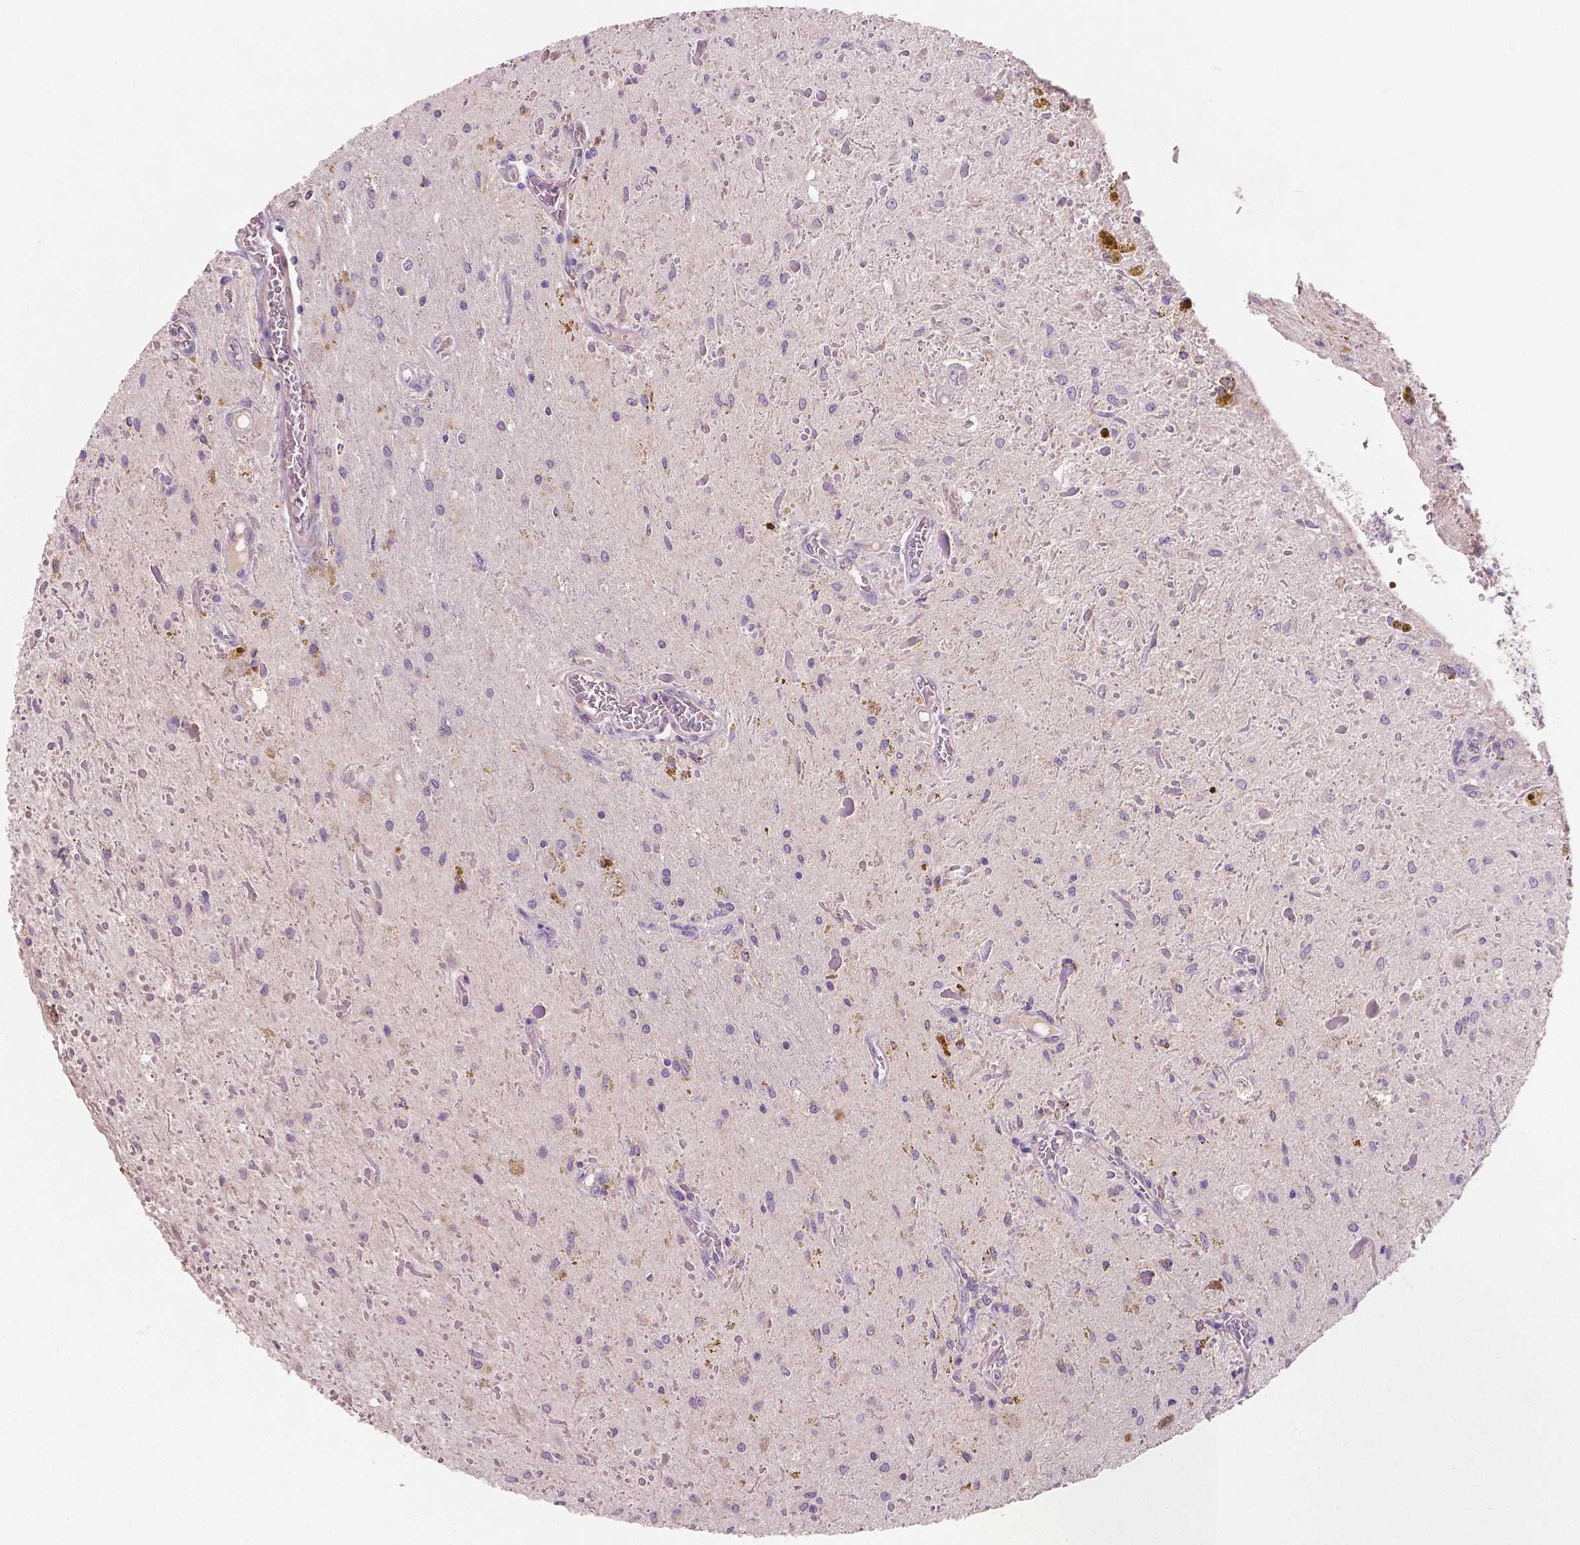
{"staining": {"intensity": "negative", "quantity": "none", "location": "none"}, "tissue": "glioma", "cell_type": "Tumor cells", "image_type": "cancer", "snomed": [{"axis": "morphology", "description": "Glioma, malignant, Low grade"}, {"axis": "topography", "description": "Cerebellum"}], "caption": "Micrograph shows no significant protein staining in tumor cells of glioma.", "gene": "LSM14B", "patient": {"sex": "female", "age": 14}}